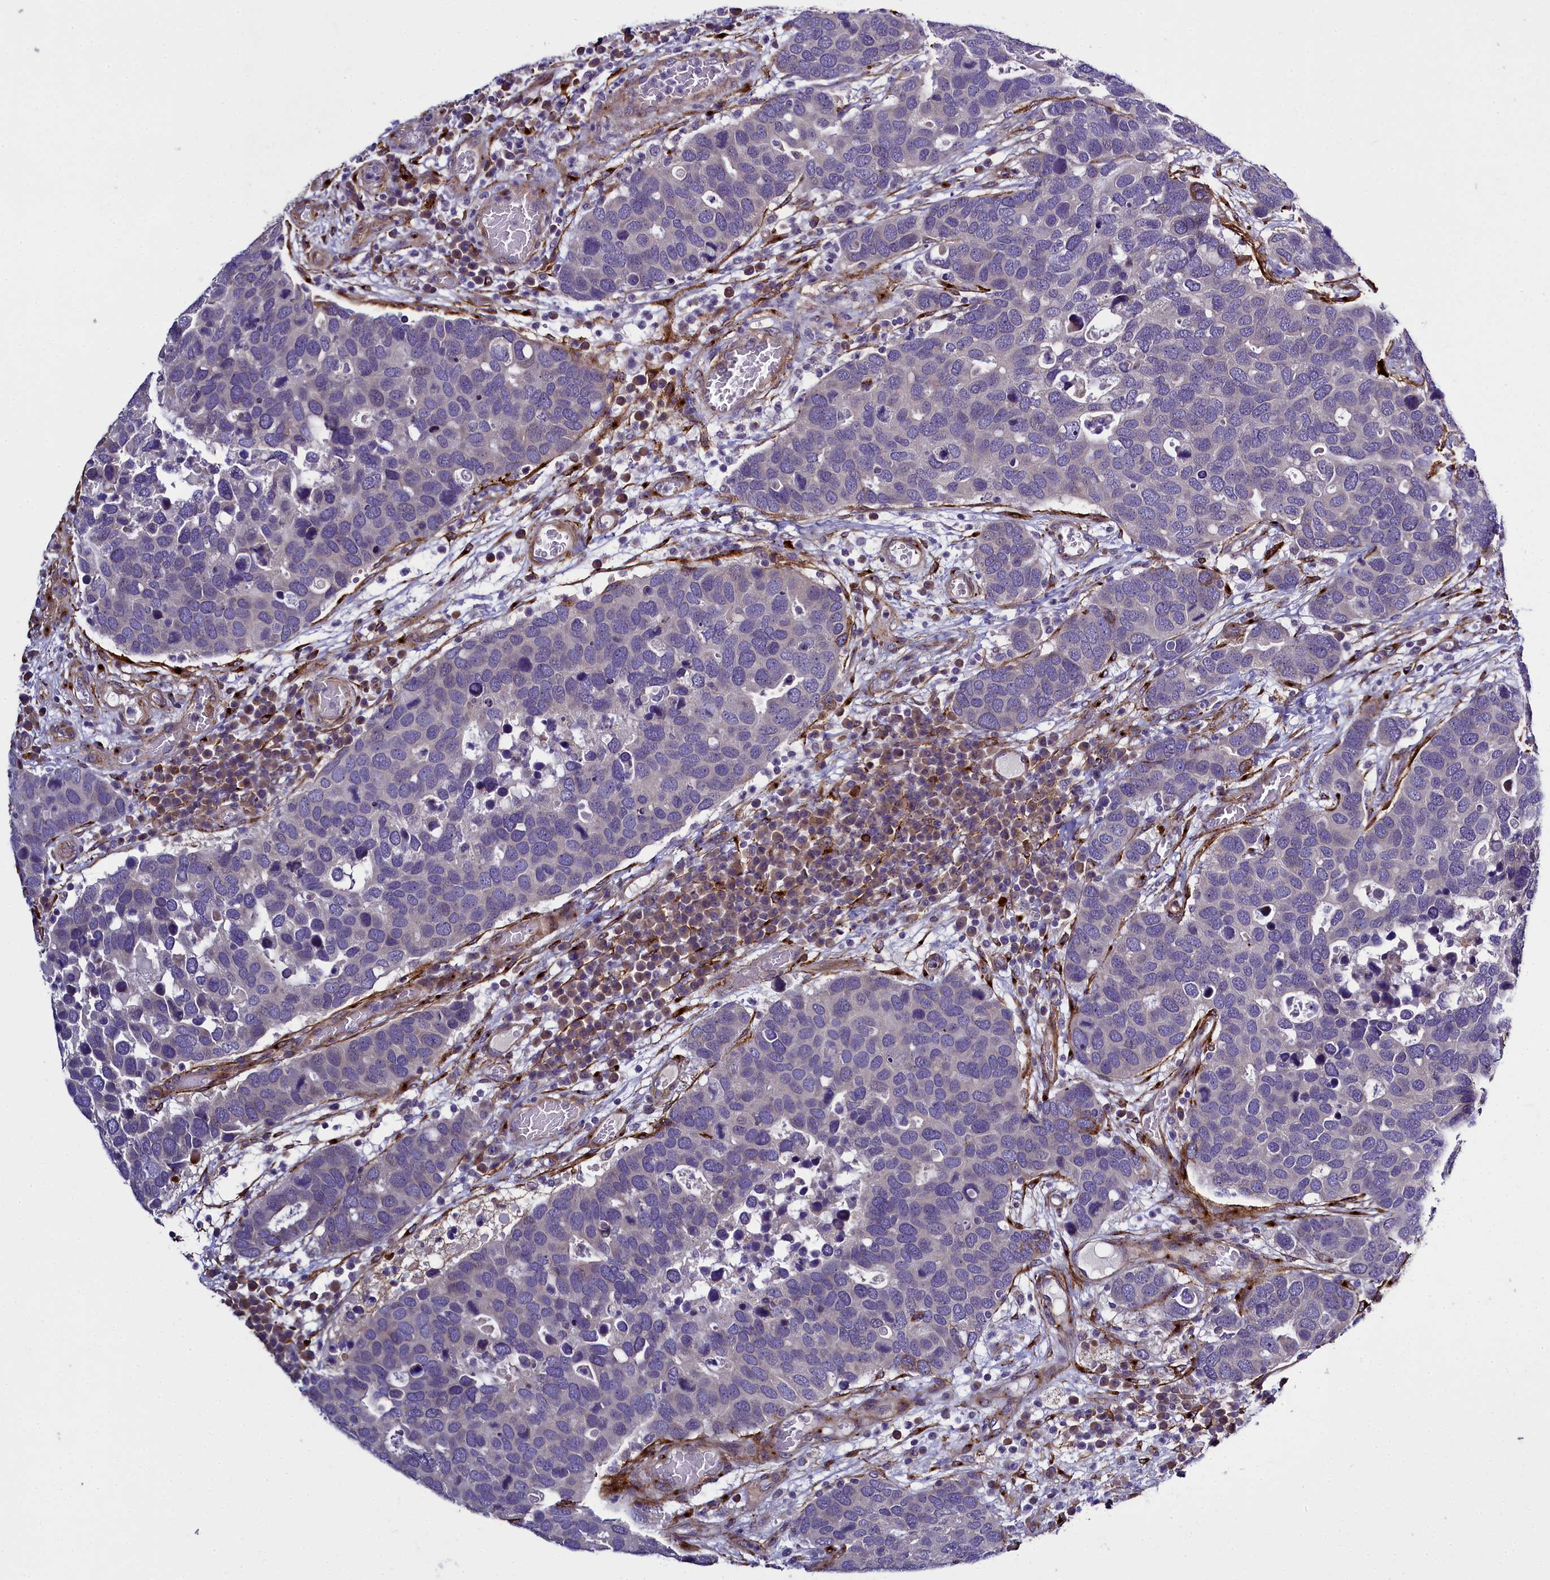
{"staining": {"intensity": "negative", "quantity": "none", "location": "none"}, "tissue": "breast cancer", "cell_type": "Tumor cells", "image_type": "cancer", "snomed": [{"axis": "morphology", "description": "Duct carcinoma"}, {"axis": "topography", "description": "Breast"}], "caption": "The IHC histopathology image has no significant positivity in tumor cells of invasive ductal carcinoma (breast) tissue. Nuclei are stained in blue.", "gene": "MRC2", "patient": {"sex": "female", "age": 83}}